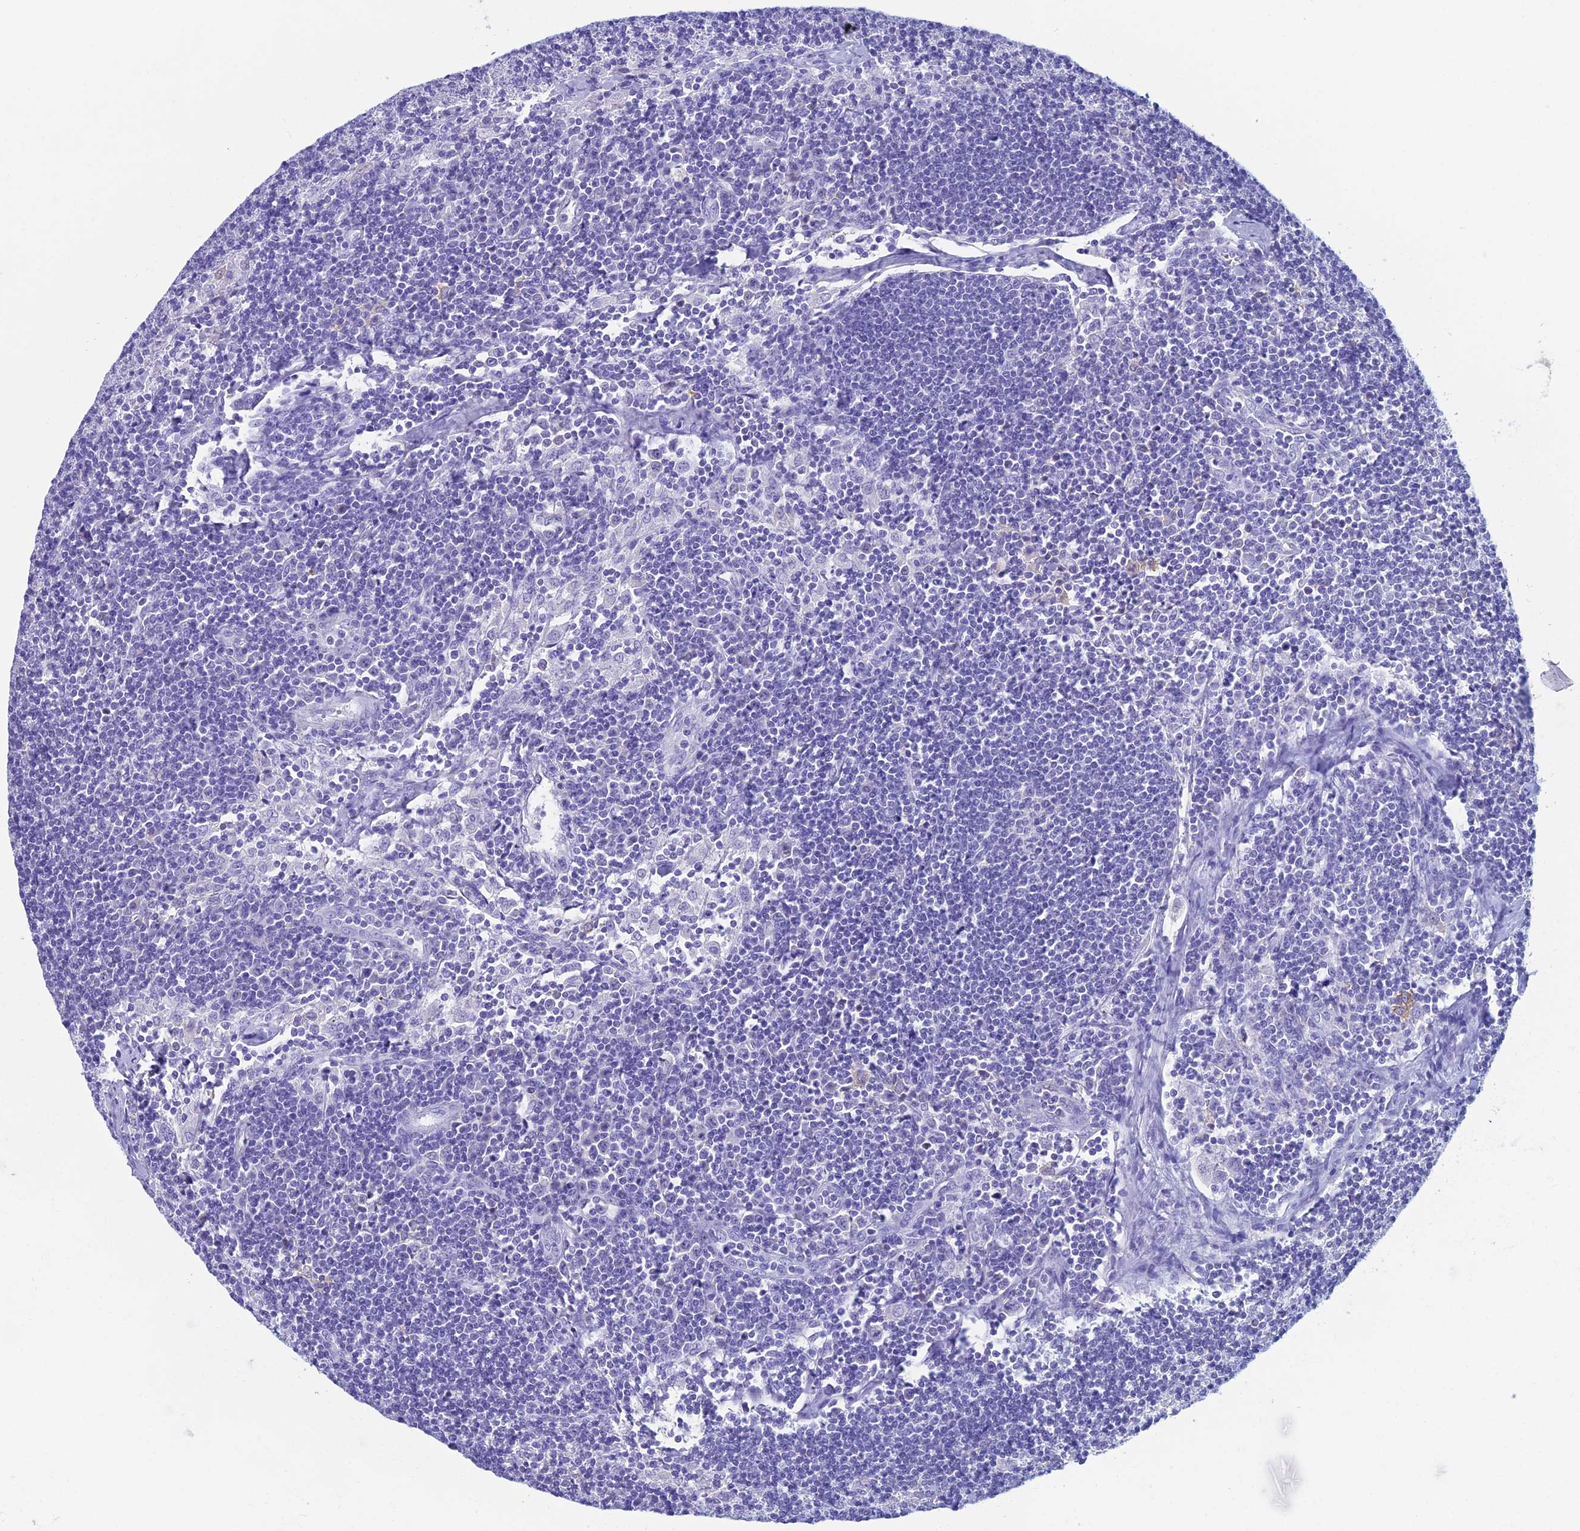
{"staining": {"intensity": "negative", "quantity": "none", "location": "none"}, "tissue": "lymph node", "cell_type": "Germinal center cells", "image_type": "normal", "snomed": [{"axis": "morphology", "description": "Normal tissue, NOS"}, {"axis": "topography", "description": "Lymph node"}], "caption": "This is an immunohistochemistry histopathology image of normal human lymph node. There is no expression in germinal center cells.", "gene": "KCNK17", "patient": {"sex": "male", "age": 24}}